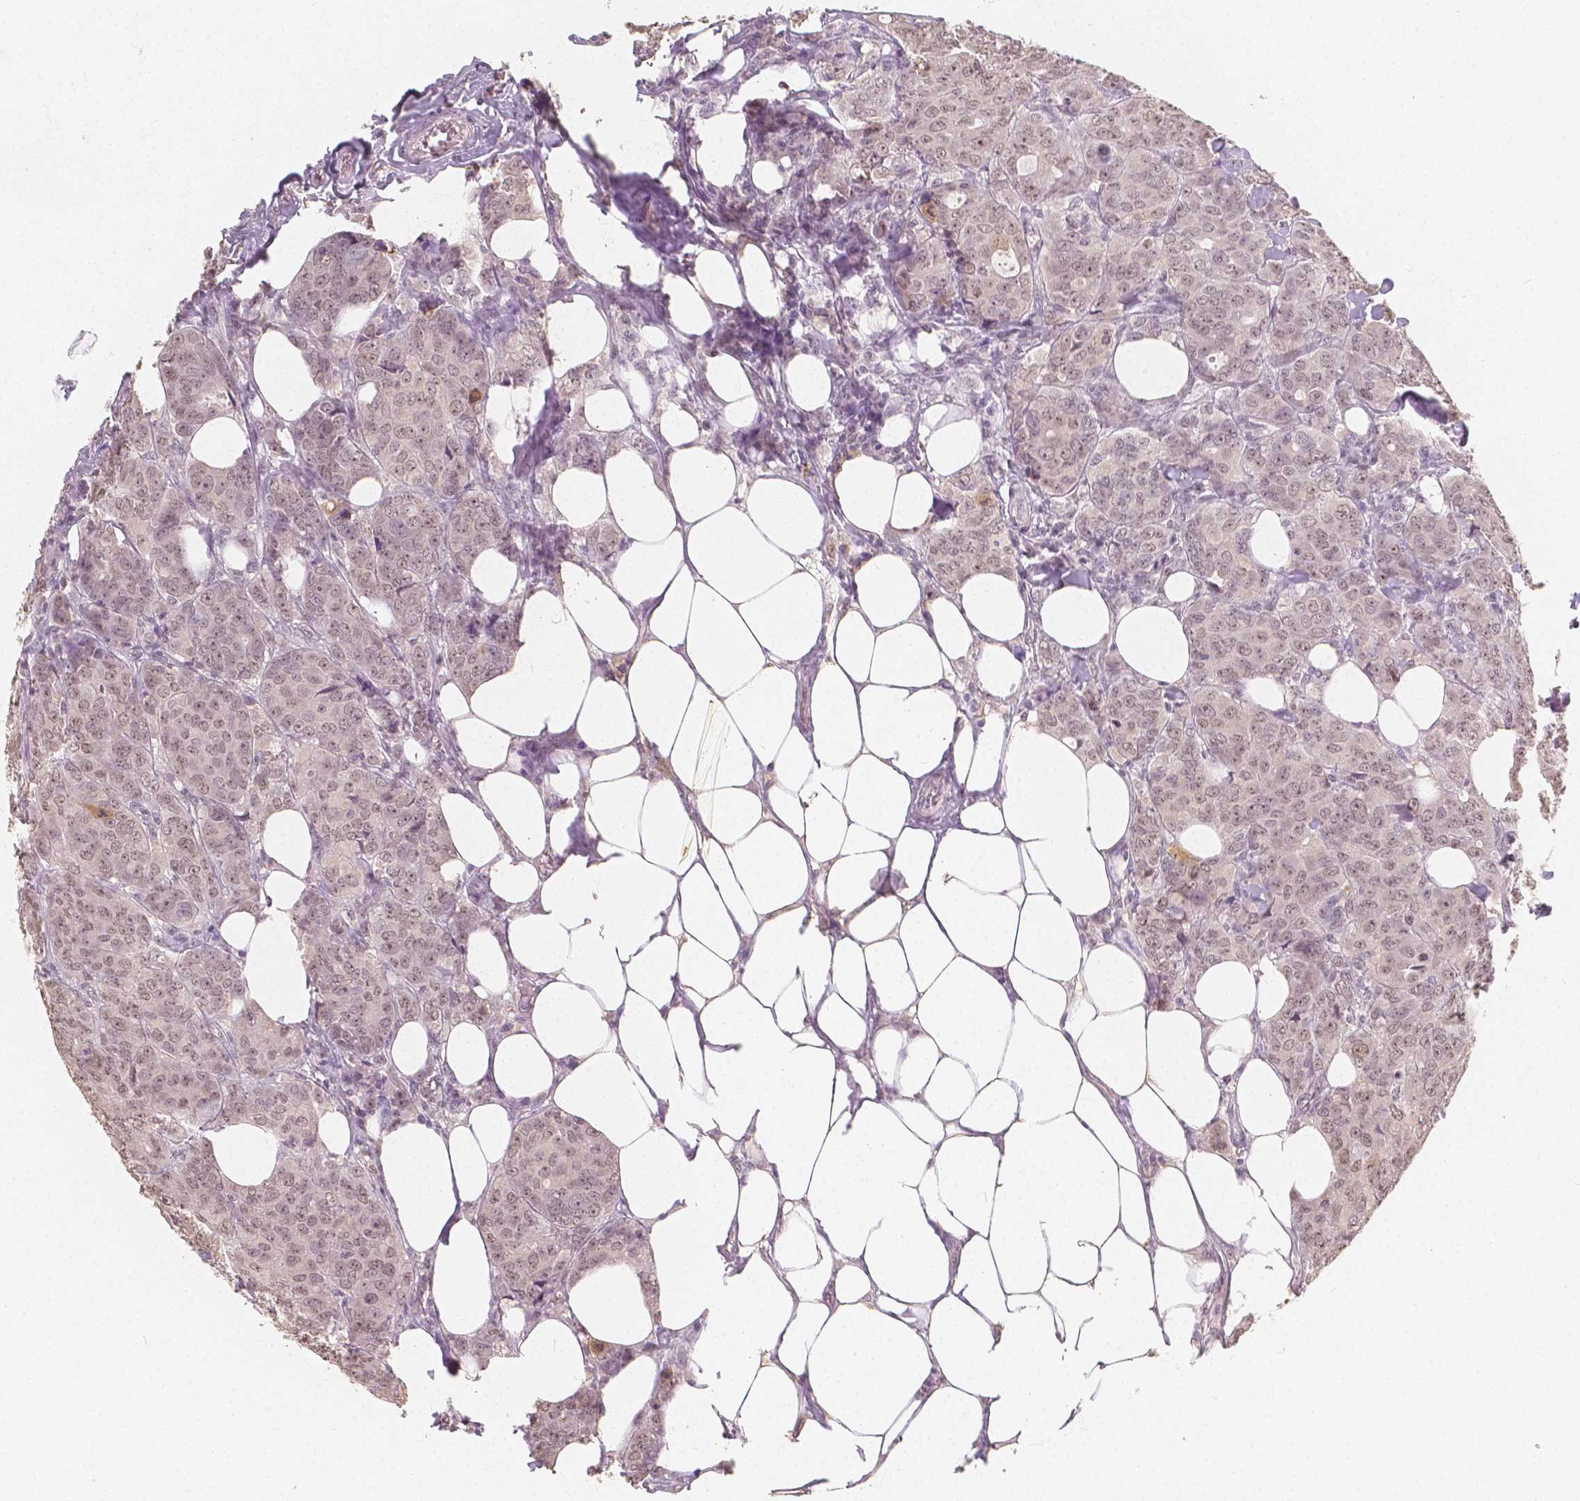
{"staining": {"intensity": "weak", "quantity": ">75%", "location": "nuclear"}, "tissue": "breast cancer", "cell_type": "Tumor cells", "image_type": "cancer", "snomed": [{"axis": "morphology", "description": "Duct carcinoma"}, {"axis": "topography", "description": "Breast"}], "caption": "A low amount of weak nuclear positivity is present in approximately >75% of tumor cells in intraductal carcinoma (breast) tissue.", "gene": "NOLC1", "patient": {"sex": "female", "age": 43}}